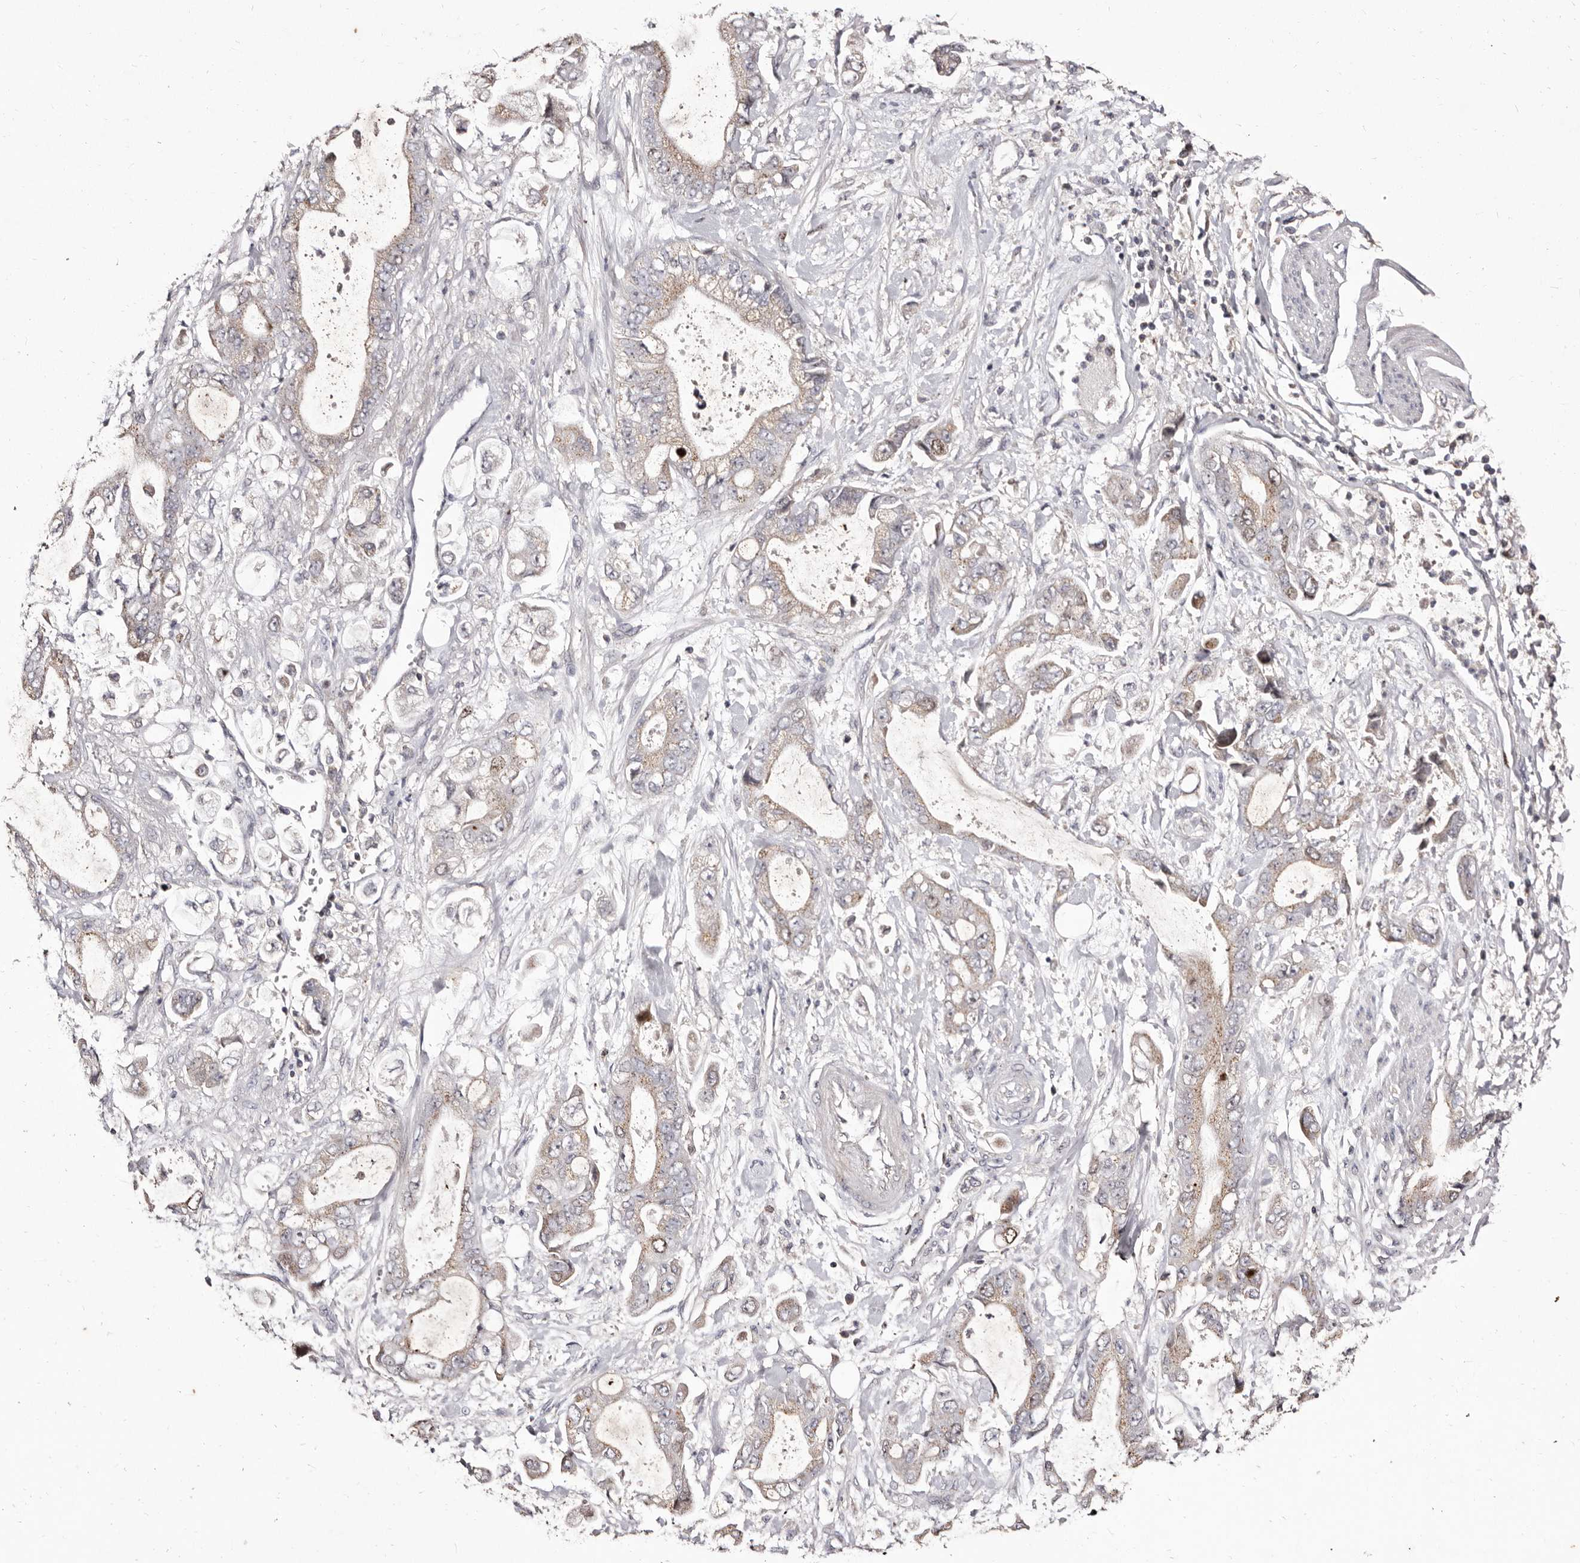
{"staining": {"intensity": "weak", "quantity": ">75%", "location": "cytoplasmic/membranous"}, "tissue": "stomach cancer", "cell_type": "Tumor cells", "image_type": "cancer", "snomed": [{"axis": "morphology", "description": "Normal tissue, NOS"}, {"axis": "morphology", "description": "Adenocarcinoma, NOS"}, {"axis": "topography", "description": "Stomach"}], "caption": "Adenocarcinoma (stomach) stained with DAB immunohistochemistry (IHC) shows low levels of weak cytoplasmic/membranous staining in approximately >75% of tumor cells.", "gene": "CDCA8", "patient": {"sex": "male", "age": 62}}